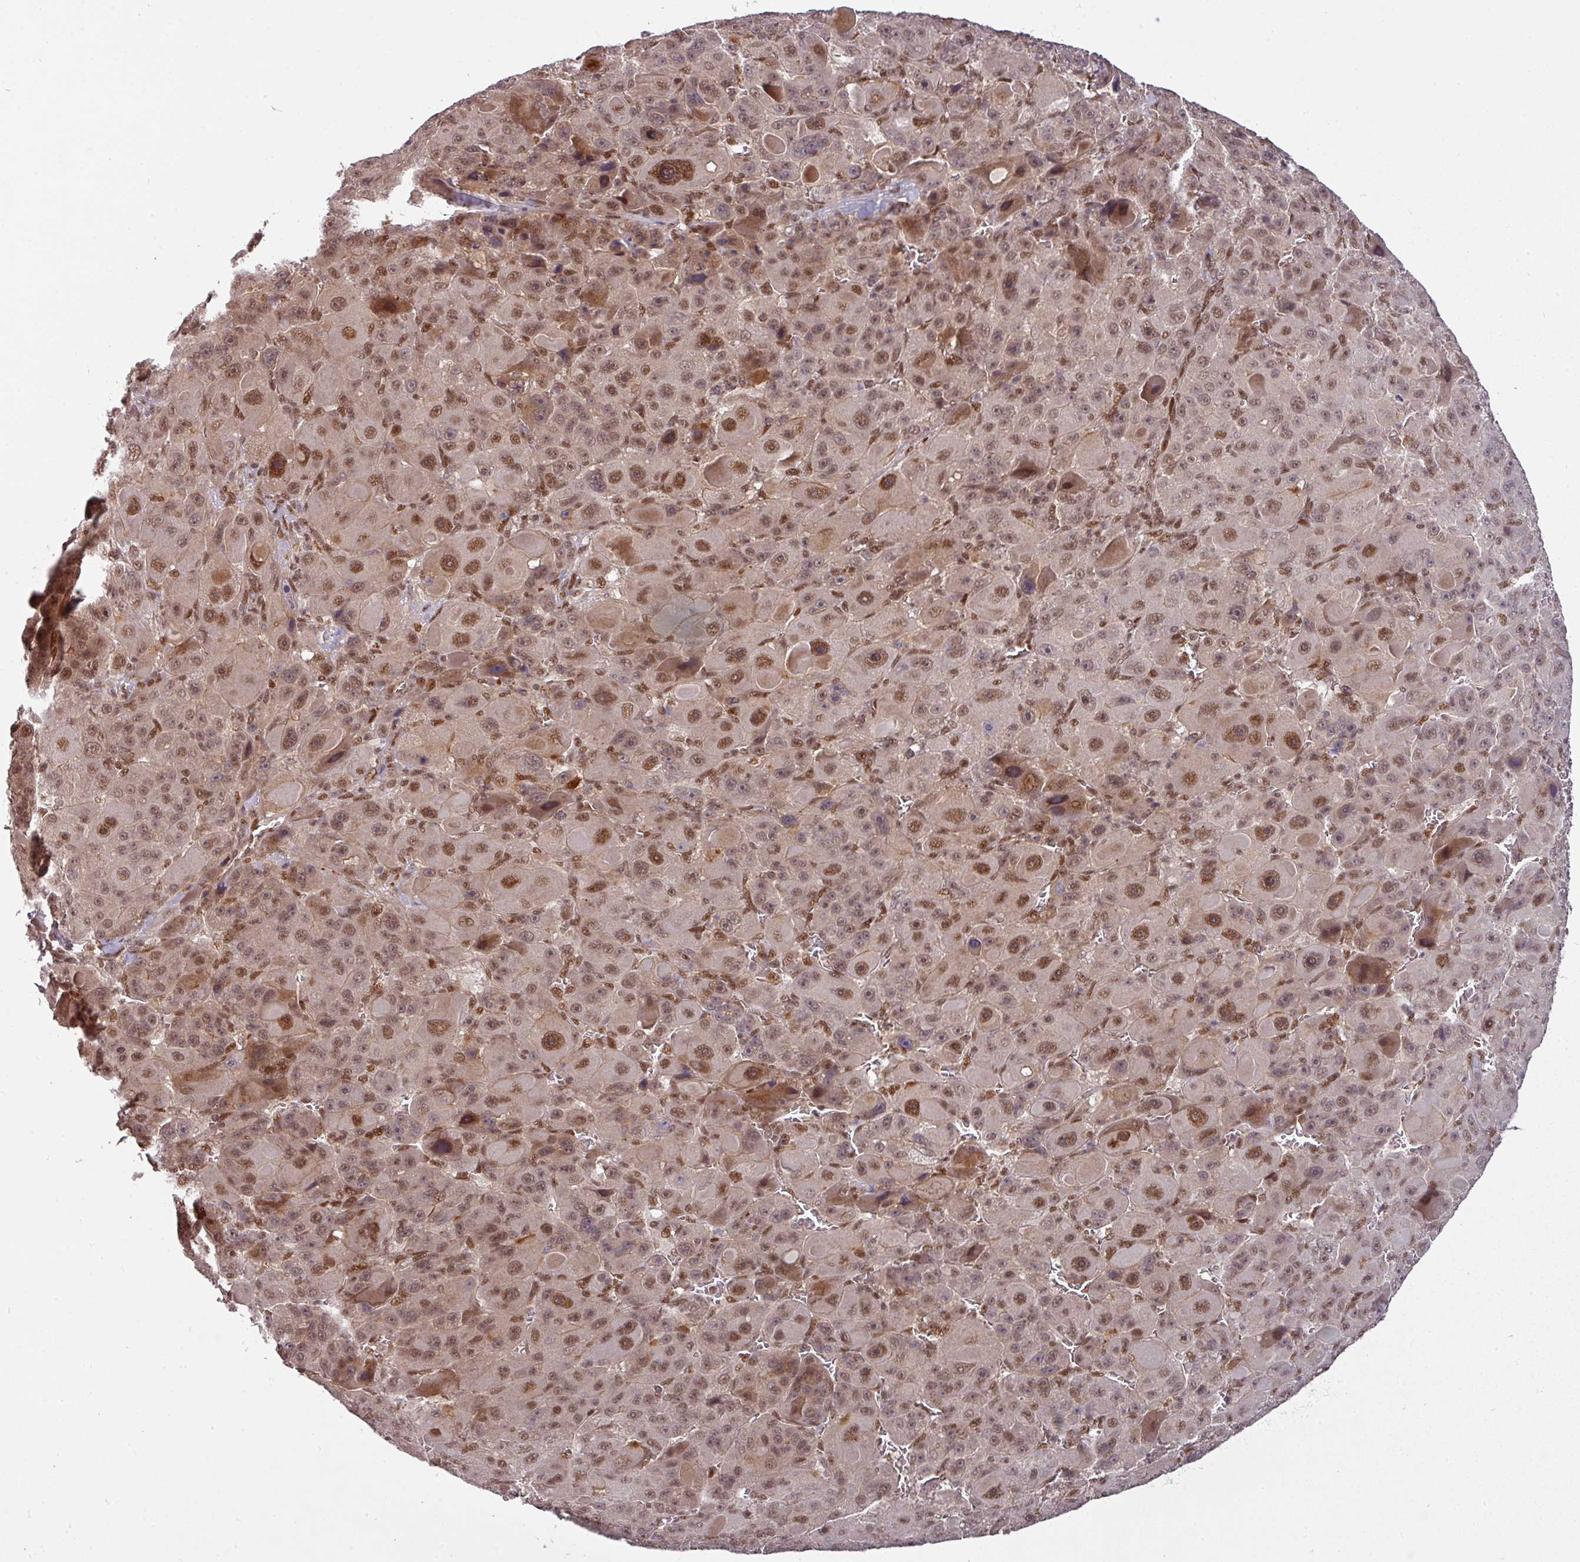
{"staining": {"intensity": "moderate", "quantity": ">75%", "location": "nuclear"}, "tissue": "liver cancer", "cell_type": "Tumor cells", "image_type": "cancer", "snomed": [{"axis": "morphology", "description": "Carcinoma, Hepatocellular, NOS"}, {"axis": "topography", "description": "Liver"}], "caption": "This is an image of immunohistochemistry staining of hepatocellular carcinoma (liver), which shows moderate staining in the nuclear of tumor cells.", "gene": "CIC", "patient": {"sex": "male", "age": 76}}